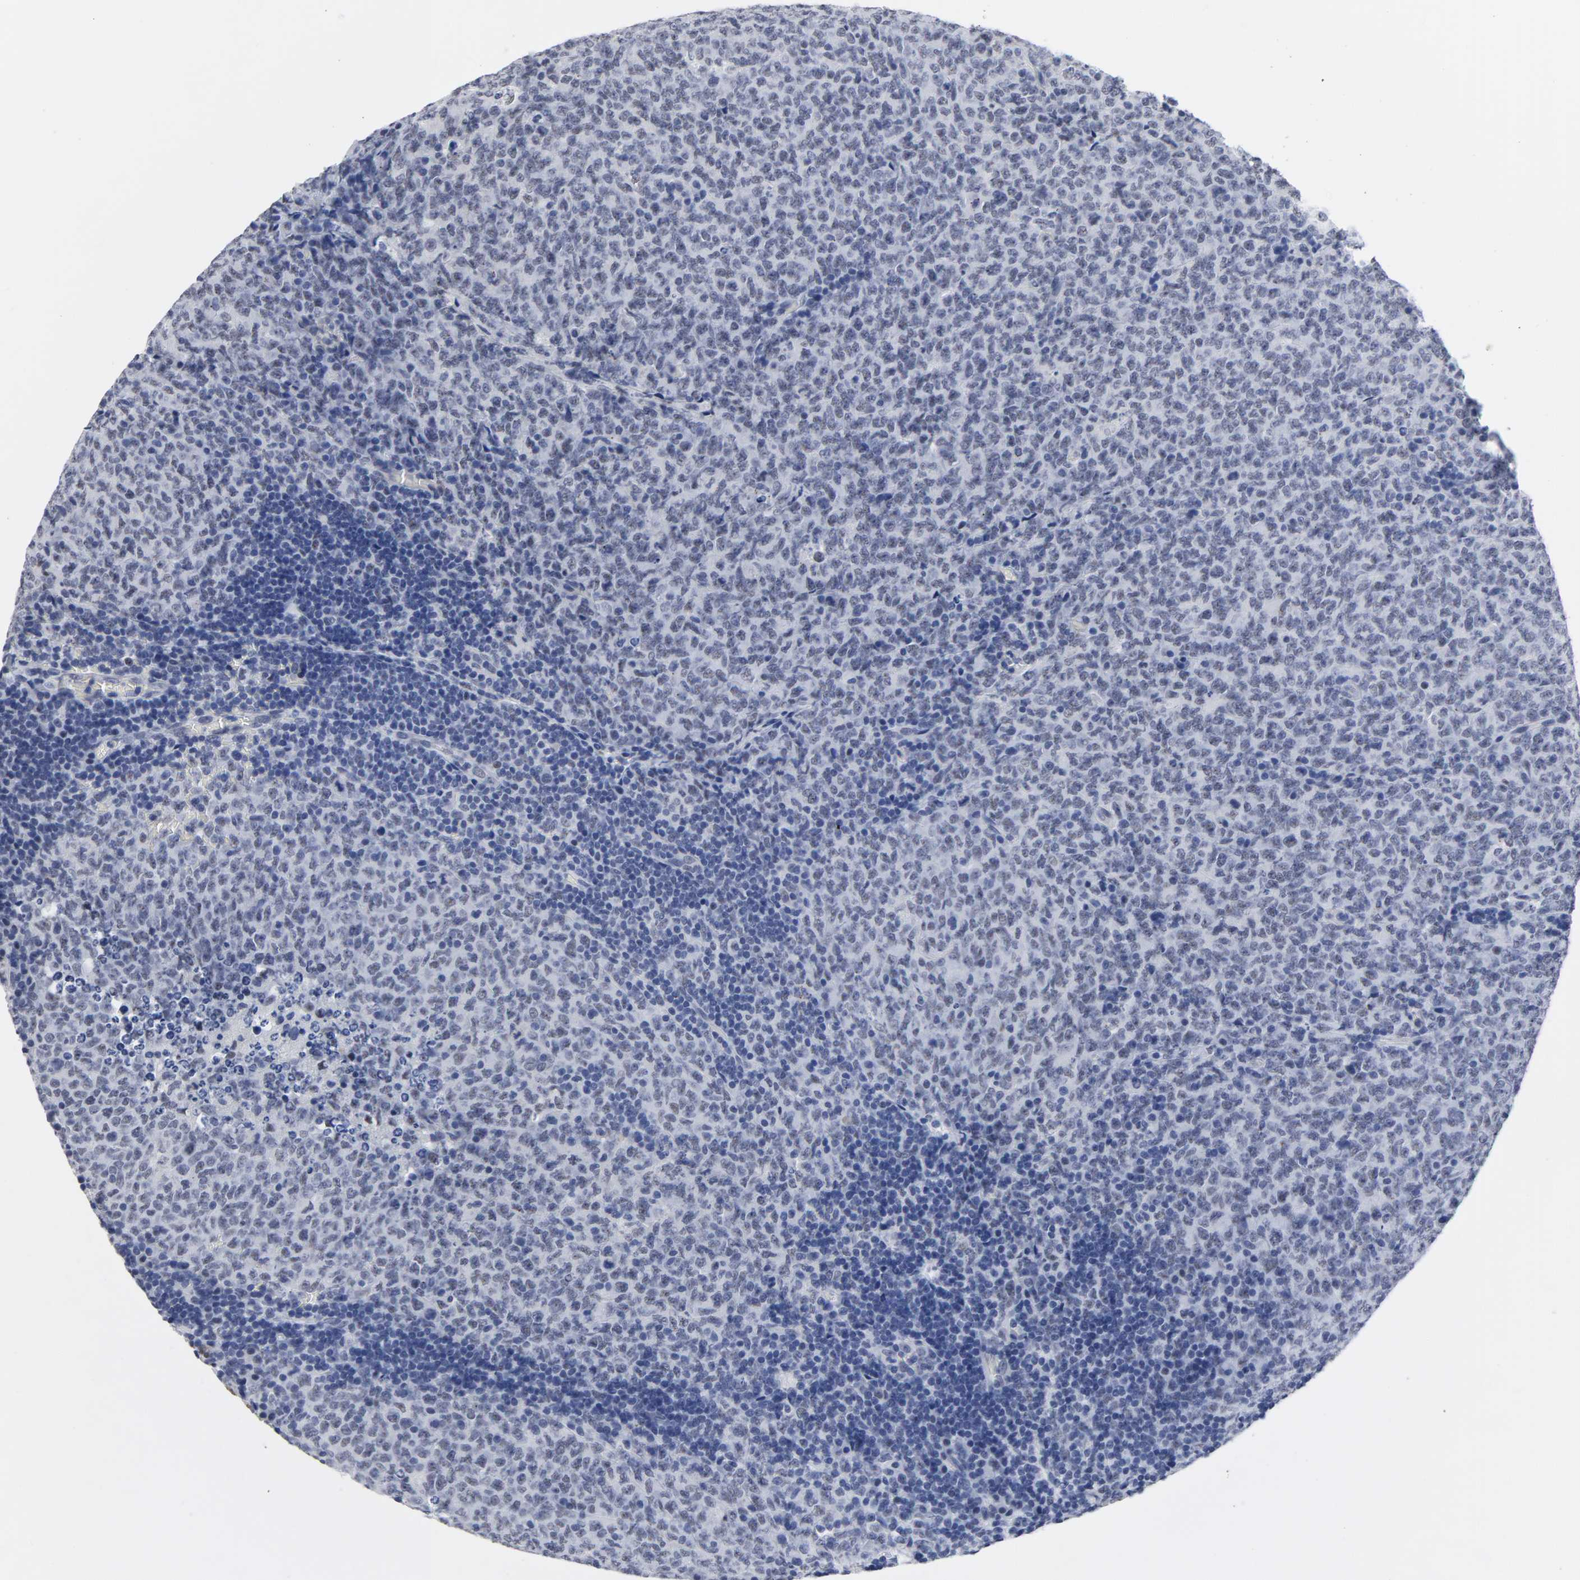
{"staining": {"intensity": "negative", "quantity": "none", "location": "none"}, "tissue": "lymphoma", "cell_type": "Tumor cells", "image_type": "cancer", "snomed": [{"axis": "morphology", "description": "Malignant lymphoma, non-Hodgkin's type, High grade"}, {"axis": "topography", "description": "Tonsil"}], "caption": "Human malignant lymphoma, non-Hodgkin's type (high-grade) stained for a protein using IHC exhibits no positivity in tumor cells.", "gene": "GRHL2", "patient": {"sex": "female", "age": 36}}